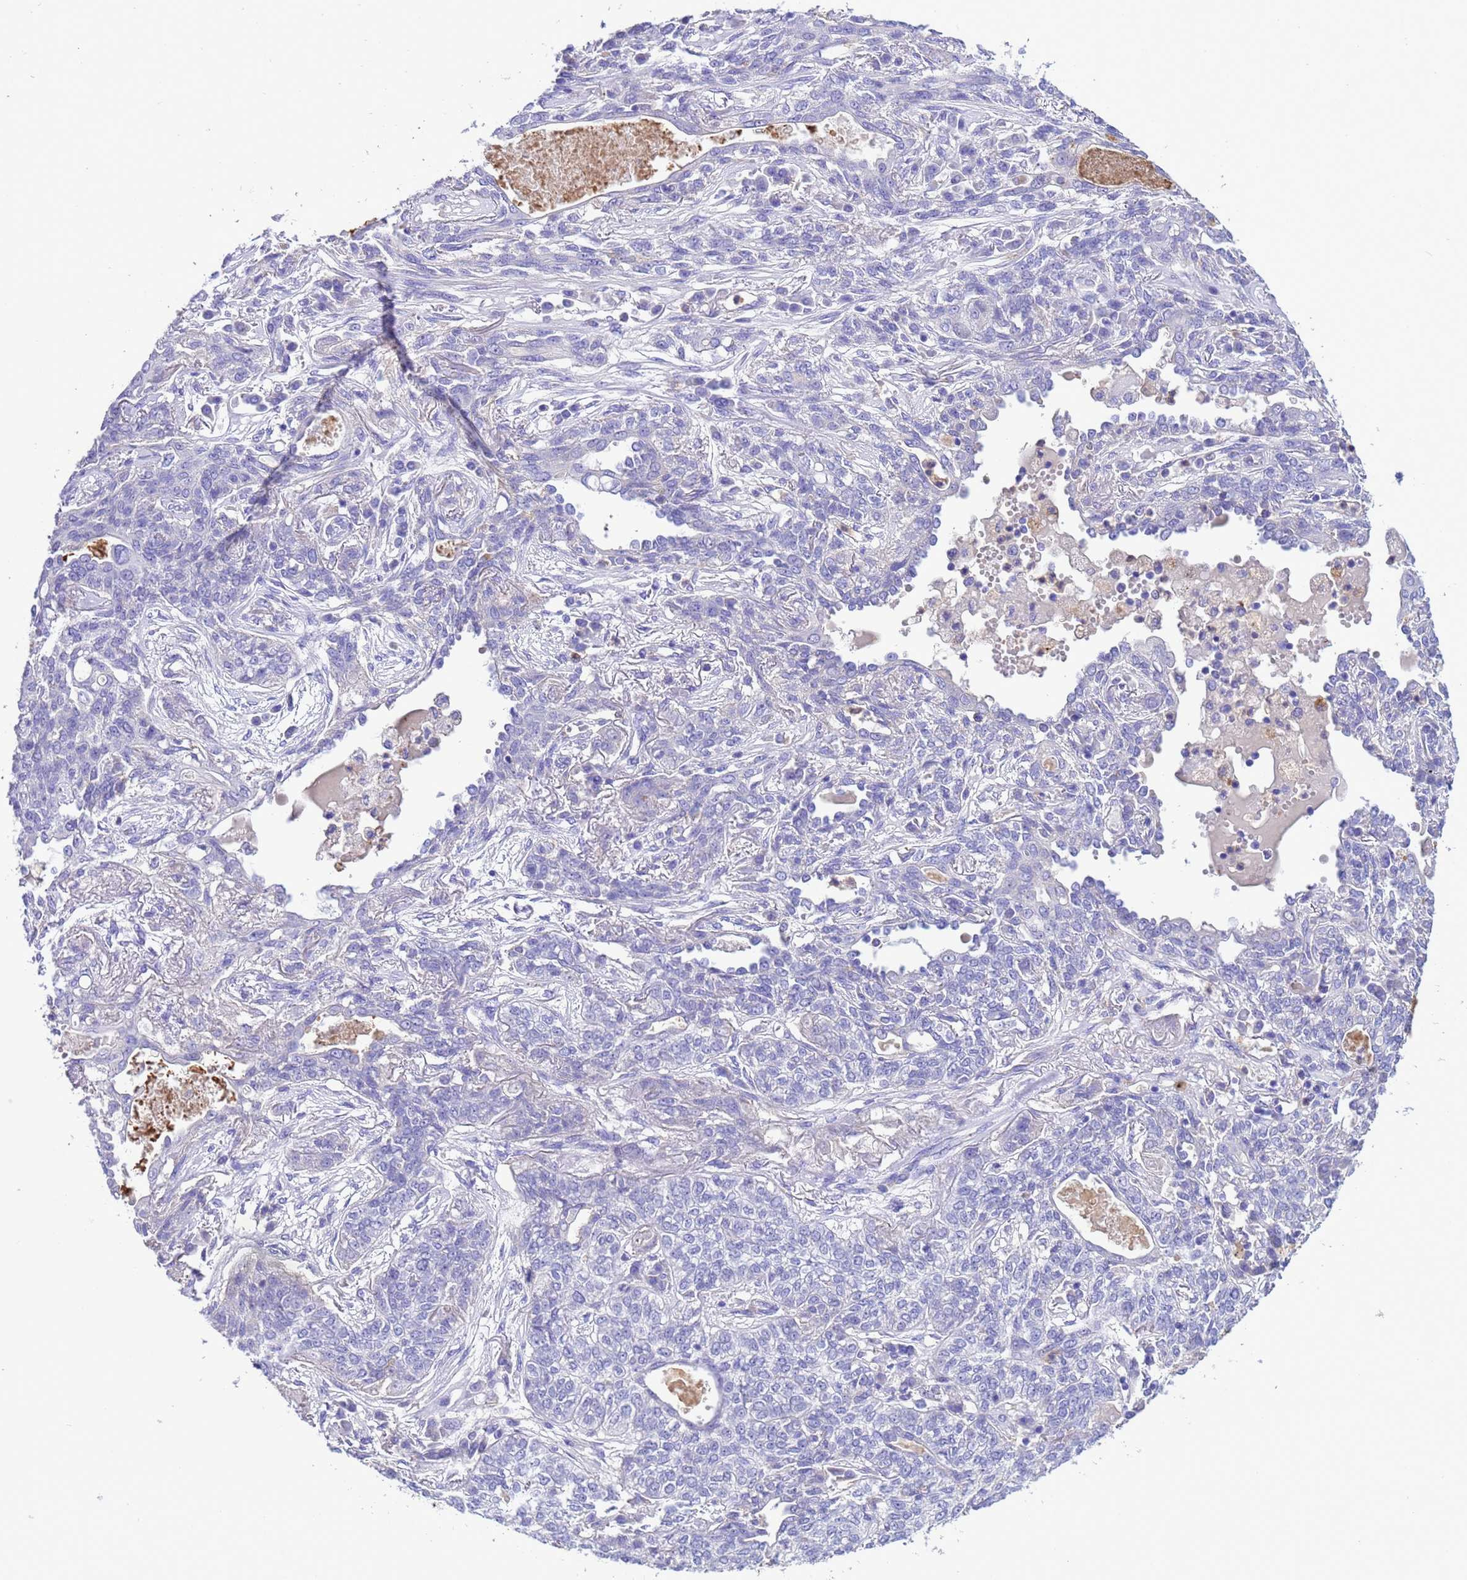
{"staining": {"intensity": "negative", "quantity": "none", "location": "none"}, "tissue": "lung cancer", "cell_type": "Tumor cells", "image_type": "cancer", "snomed": [{"axis": "morphology", "description": "Squamous cell carcinoma, NOS"}, {"axis": "topography", "description": "Lung"}], "caption": "A high-resolution image shows immunohistochemistry (IHC) staining of lung cancer, which demonstrates no significant positivity in tumor cells.", "gene": "KICS2", "patient": {"sex": "female", "age": 70}}